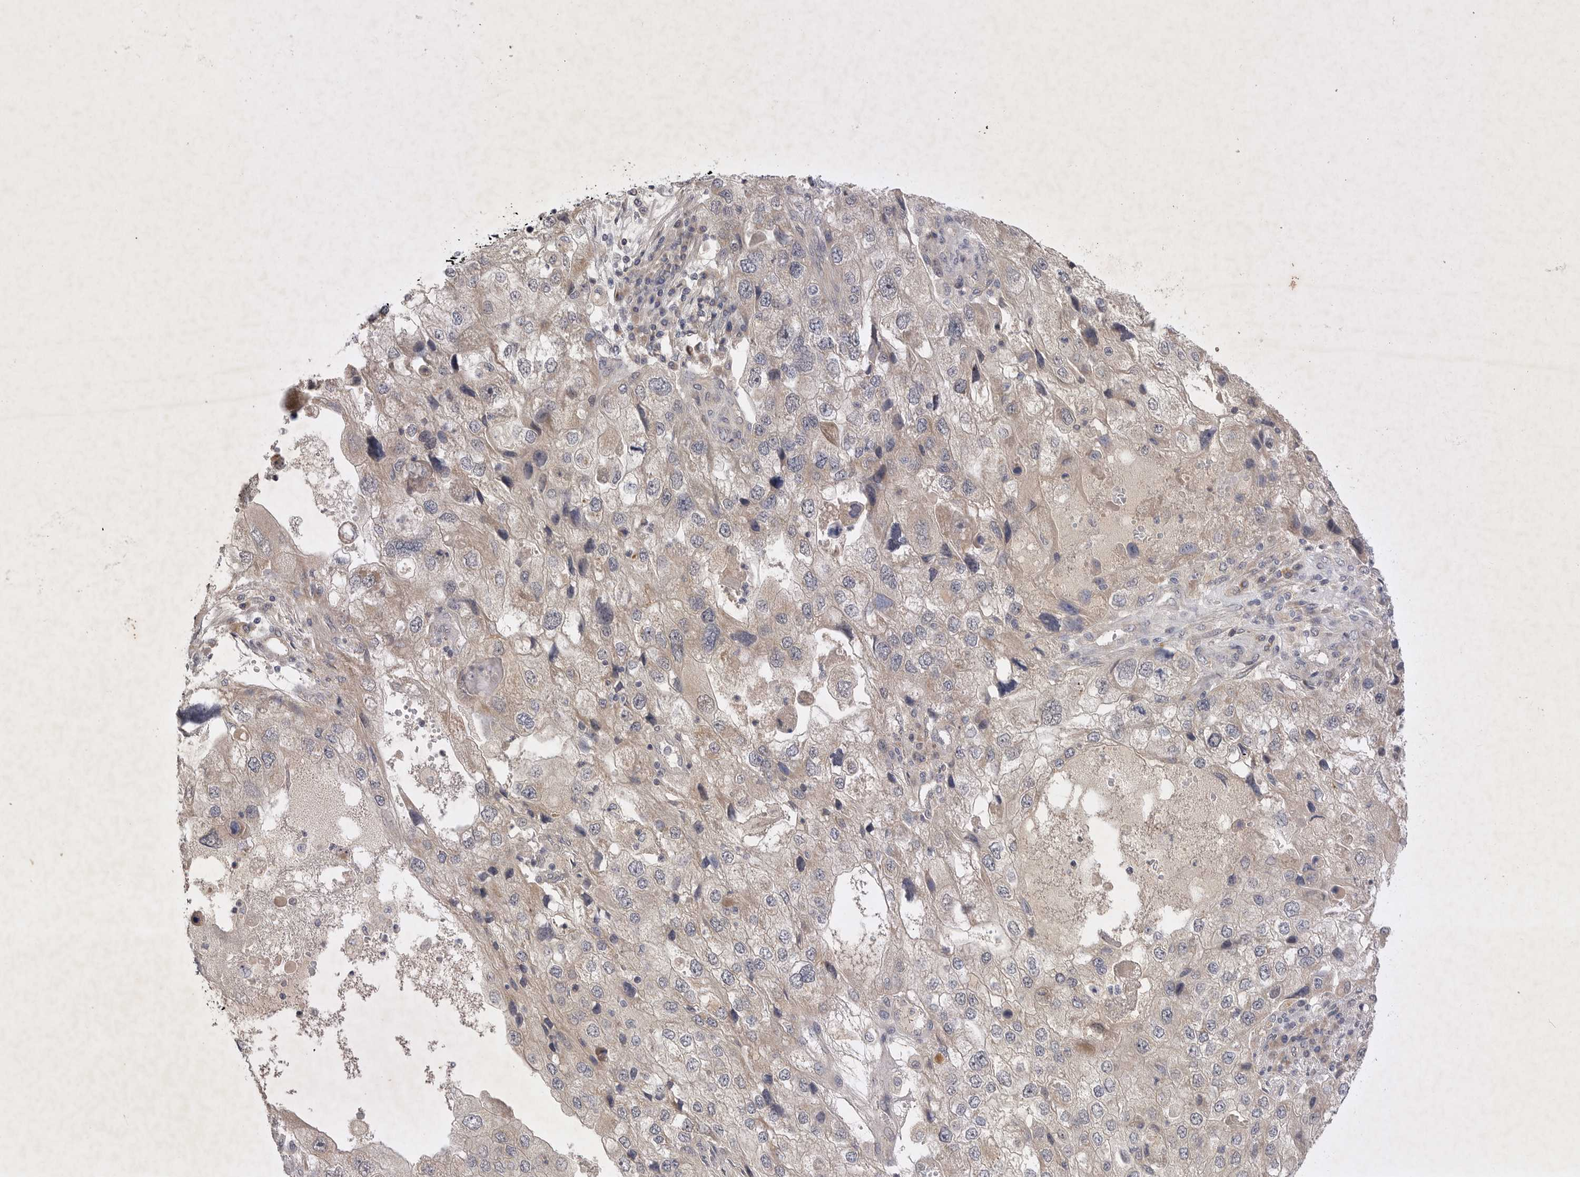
{"staining": {"intensity": "weak", "quantity": "<25%", "location": "cytoplasmic/membranous"}, "tissue": "endometrial cancer", "cell_type": "Tumor cells", "image_type": "cancer", "snomed": [{"axis": "morphology", "description": "Adenocarcinoma, NOS"}, {"axis": "topography", "description": "Endometrium"}], "caption": "Tumor cells show no significant staining in endometrial cancer (adenocarcinoma).", "gene": "PTPDC1", "patient": {"sex": "female", "age": 49}}